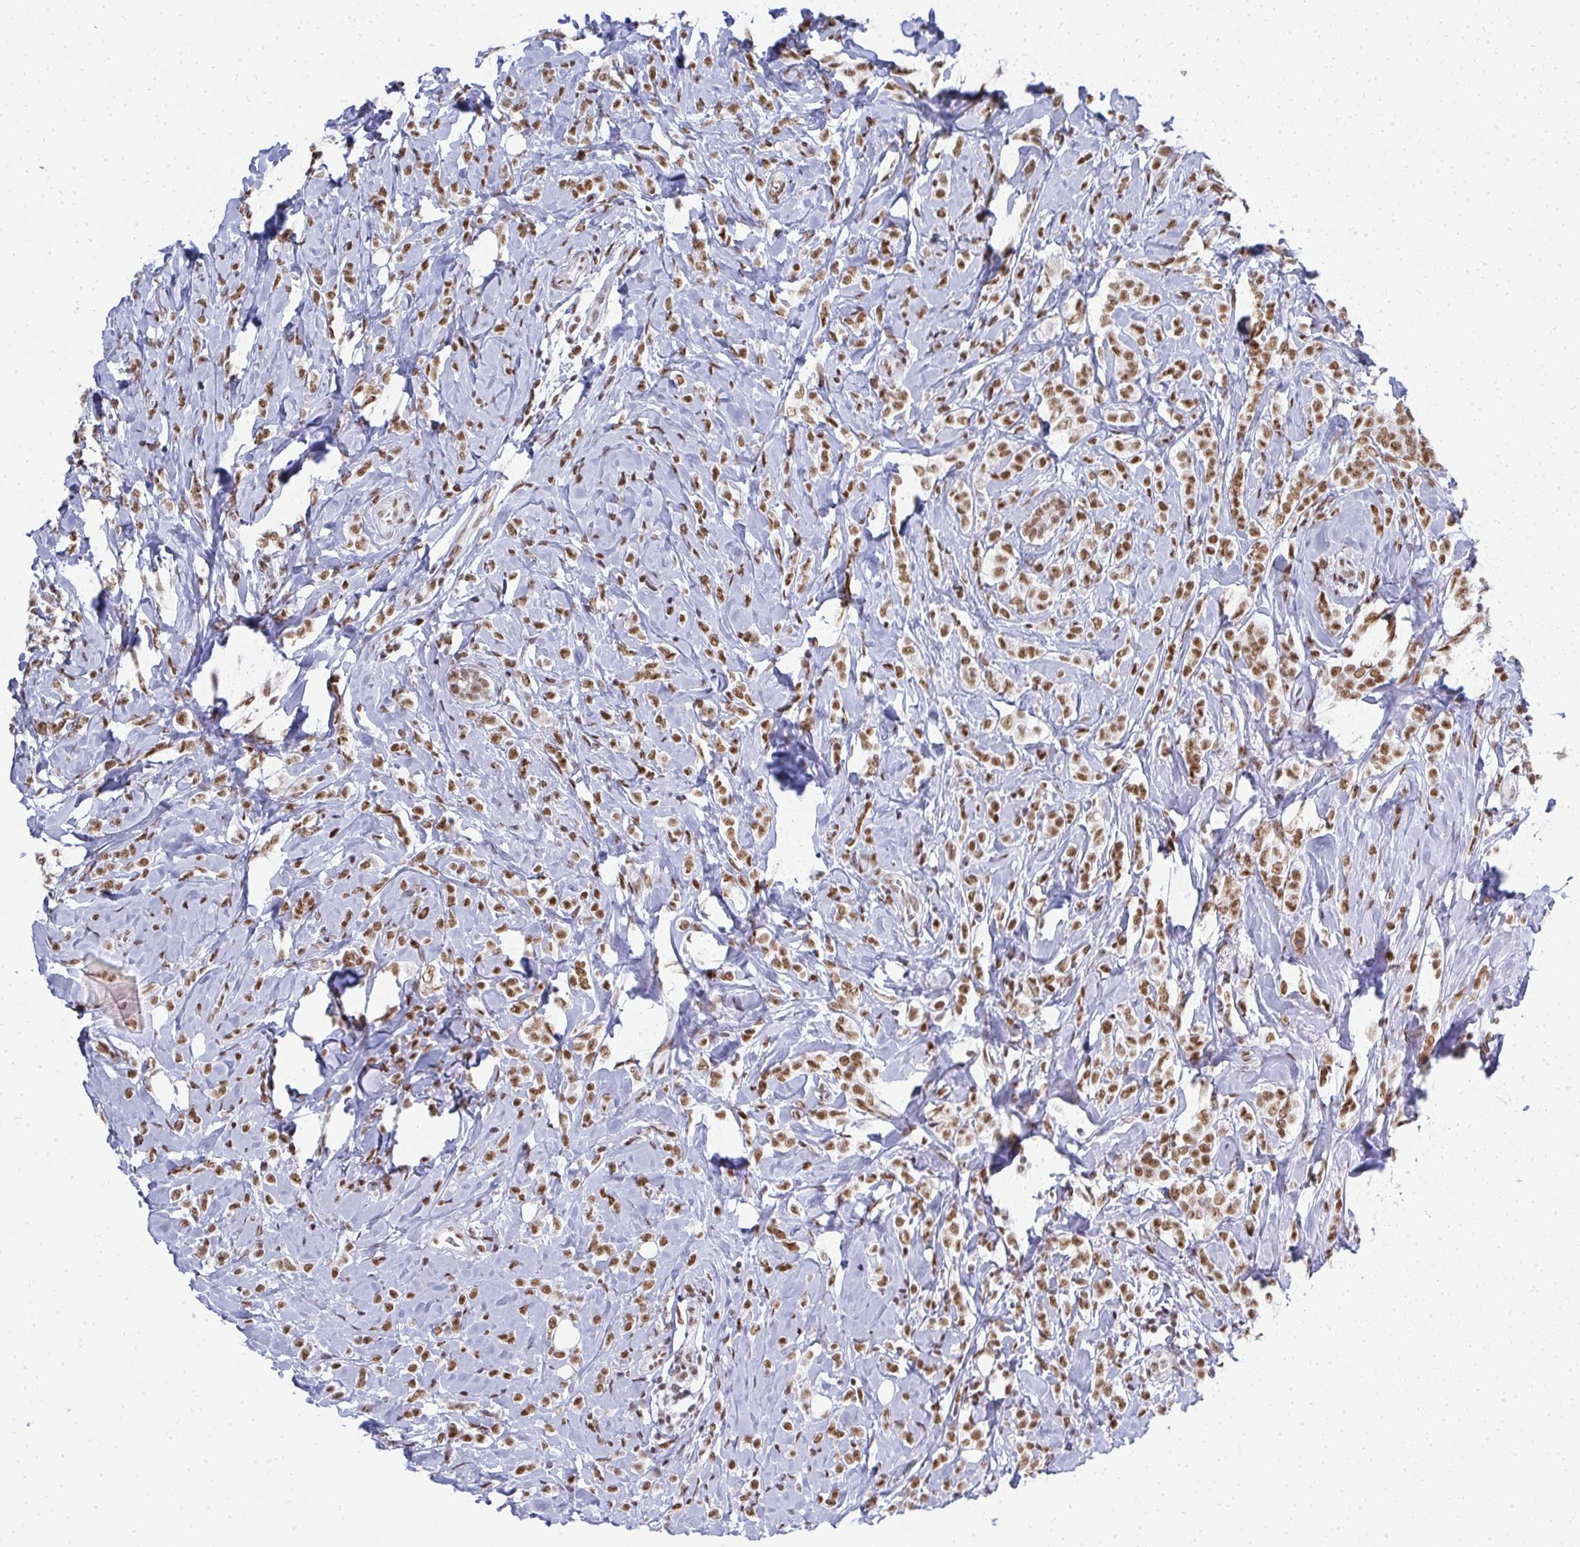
{"staining": {"intensity": "moderate", "quantity": ">75%", "location": "nuclear"}, "tissue": "breast cancer", "cell_type": "Tumor cells", "image_type": "cancer", "snomed": [{"axis": "morphology", "description": "Lobular carcinoma"}, {"axis": "topography", "description": "Breast"}], "caption": "DAB (3,3'-diaminobenzidine) immunohistochemical staining of breast cancer (lobular carcinoma) demonstrates moderate nuclear protein staining in about >75% of tumor cells. The staining is performed using DAB brown chromogen to label protein expression. The nuclei are counter-stained blue using hematoxylin.", "gene": "CREBBP", "patient": {"sex": "female", "age": 49}}